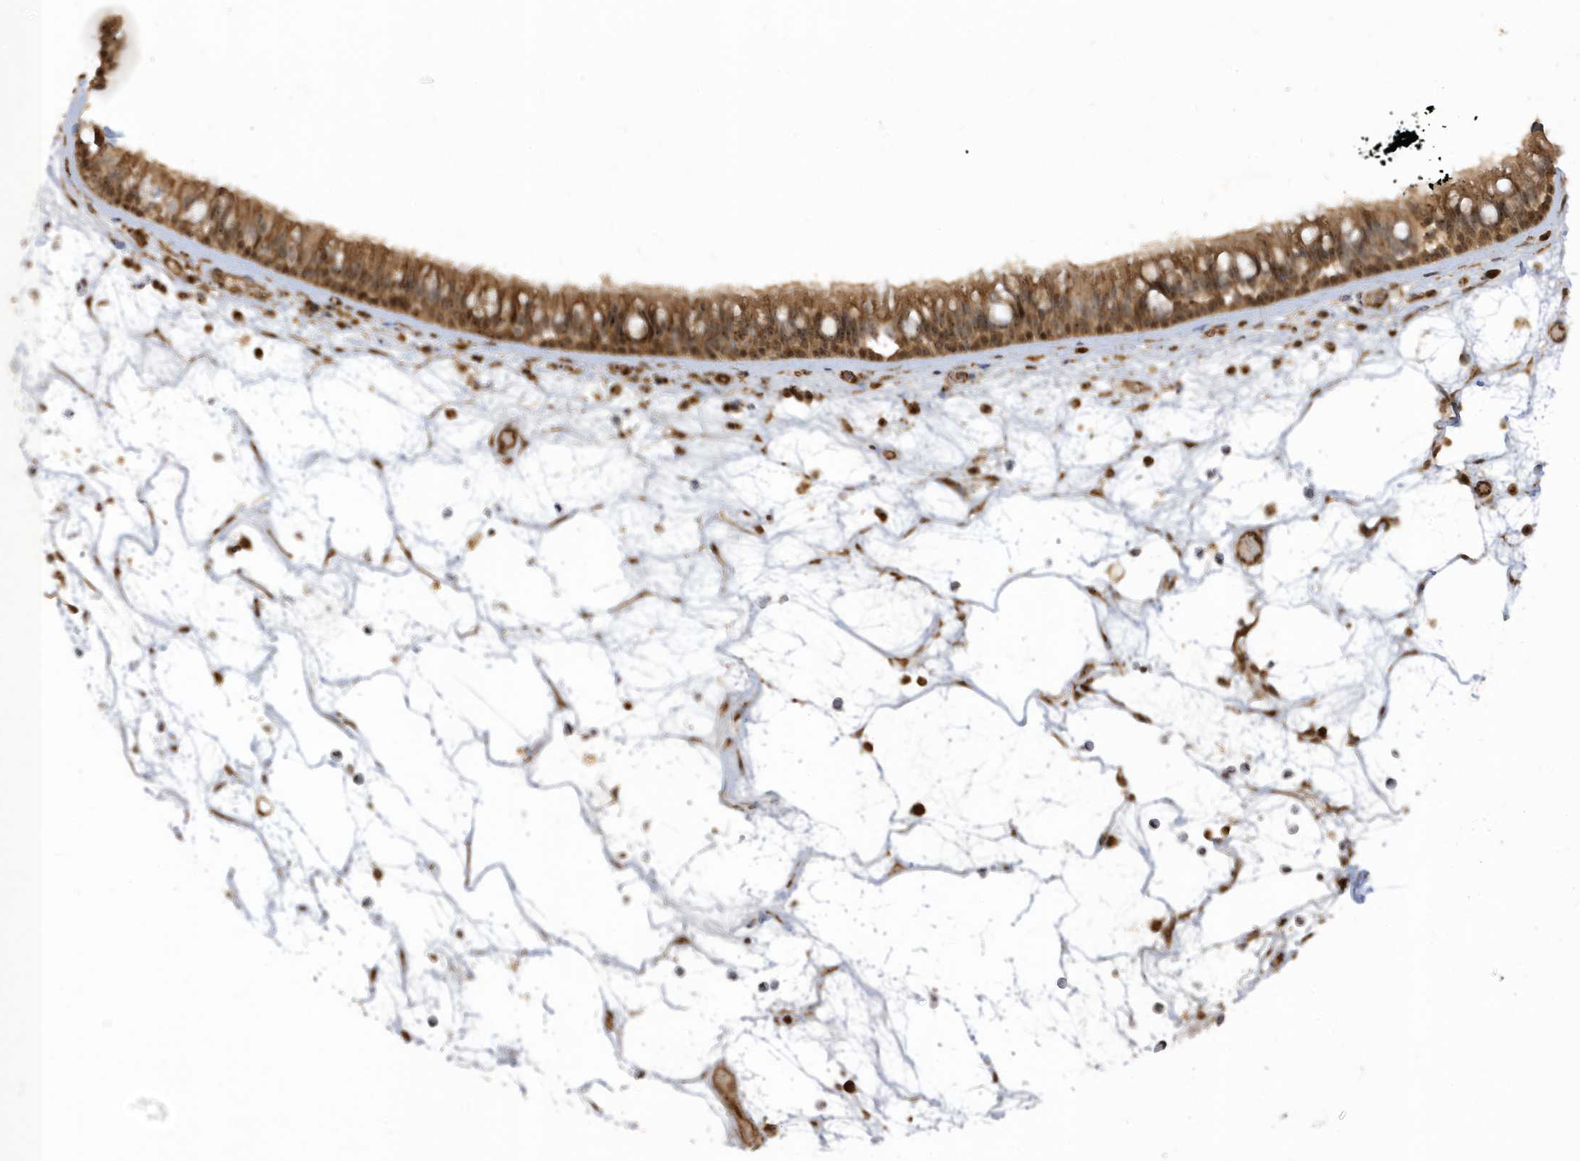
{"staining": {"intensity": "moderate", "quantity": ">75%", "location": "cytoplasmic/membranous,nuclear"}, "tissue": "nasopharynx", "cell_type": "Respiratory epithelial cells", "image_type": "normal", "snomed": [{"axis": "morphology", "description": "Normal tissue, NOS"}, {"axis": "morphology", "description": "Inflammation, NOS"}, {"axis": "morphology", "description": "Malignant melanoma, Metastatic site"}, {"axis": "topography", "description": "Nasopharynx"}], "caption": "Immunohistochemistry of unremarkable nasopharynx reveals medium levels of moderate cytoplasmic/membranous,nuclear expression in approximately >75% of respiratory epithelial cells. The protein is stained brown, and the nuclei are stained in blue (DAB IHC with brightfield microscopy, high magnification).", "gene": "ECM2", "patient": {"sex": "male", "age": 70}}